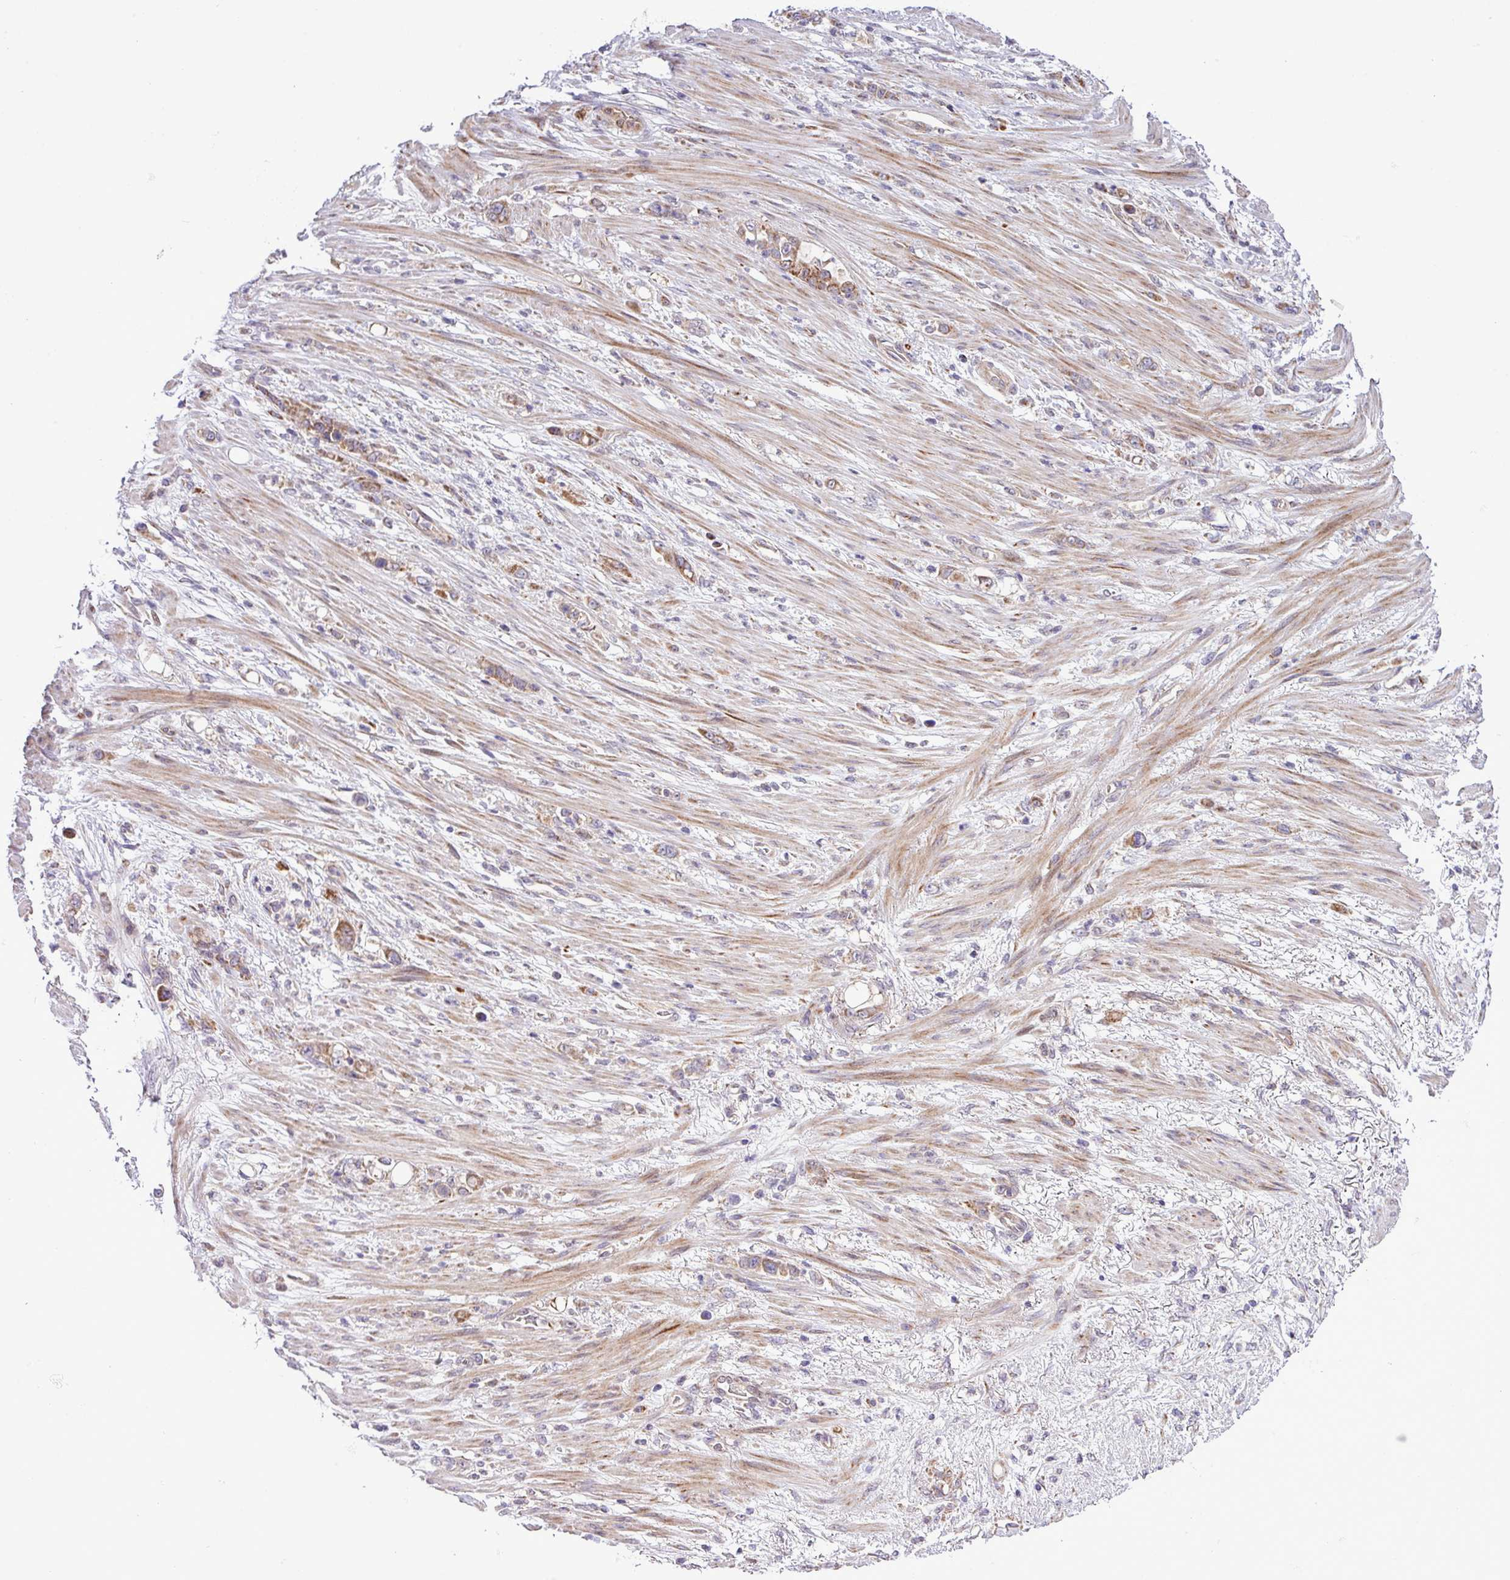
{"staining": {"intensity": "moderate", "quantity": "25%-75%", "location": "cytoplasmic/membranous"}, "tissue": "stomach cancer", "cell_type": "Tumor cells", "image_type": "cancer", "snomed": [{"axis": "morphology", "description": "Normal tissue, NOS"}, {"axis": "morphology", "description": "Adenocarcinoma, NOS"}, {"axis": "topography", "description": "Stomach"}], "caption": "Stomach cancer (adenocarcinoma) tissue exhibits moderate cytoplasmic/membranous staining in approximately 25%-75% of tumor cells, visualized by immunohistochemistry.", "gene": "B3GNT9", "patient": {"sex": "female", "age": 79}}